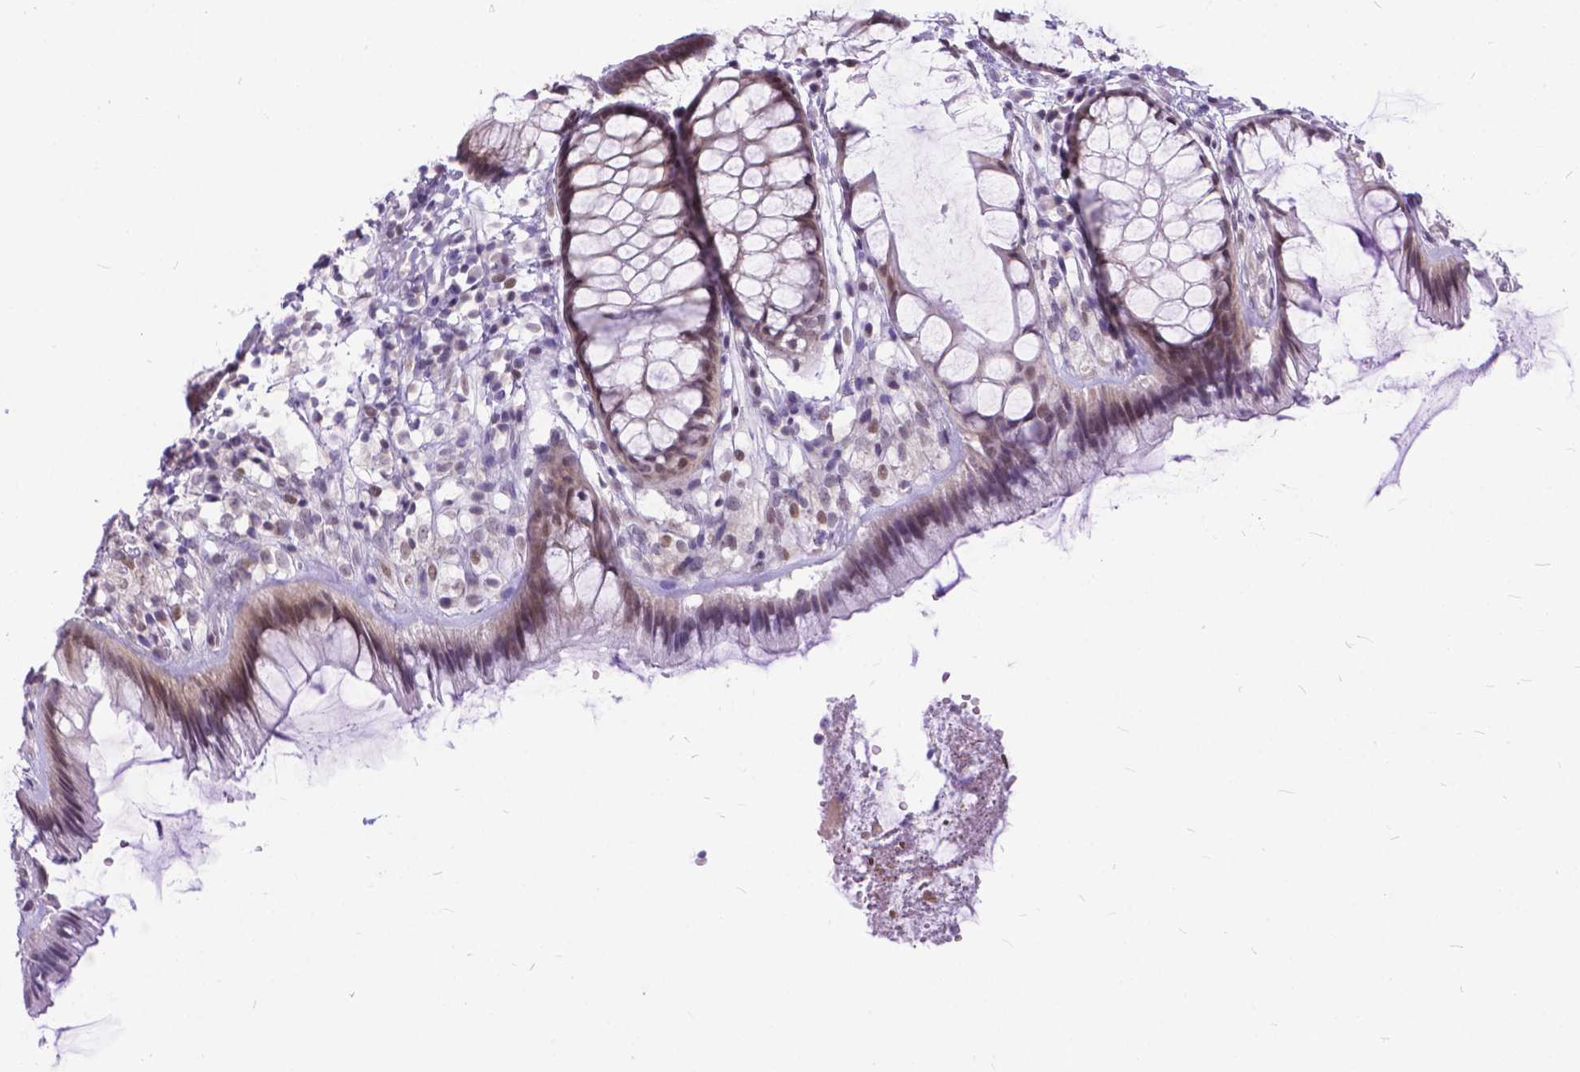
{"staining": {"intensity": "weak", "quantity": ">75%", "location": "cytoplasmic/membranous,nuclear"}, "tissue": "rectum", "cell_type": "Glandular cells", "image_type": "normal", "snomed": [{"axis": "morphology", "description": "Normal tissue, NOS"}, {"axis": "topography", "description": "Rectum"}], "caption": "Immunohistochemistry (IHC) photomicrograph of benign rectum: human rectum stained using immunohistochemistry reveals low levels of weak protein expression localized specifically in the cytoplasmic/membranous,nuclear of glandular cells, appearing as a cytoplasmic/membranous,nuclear brown color.", "gene": "FAM124B", "patient": {"sex": "female", "age": 62}}